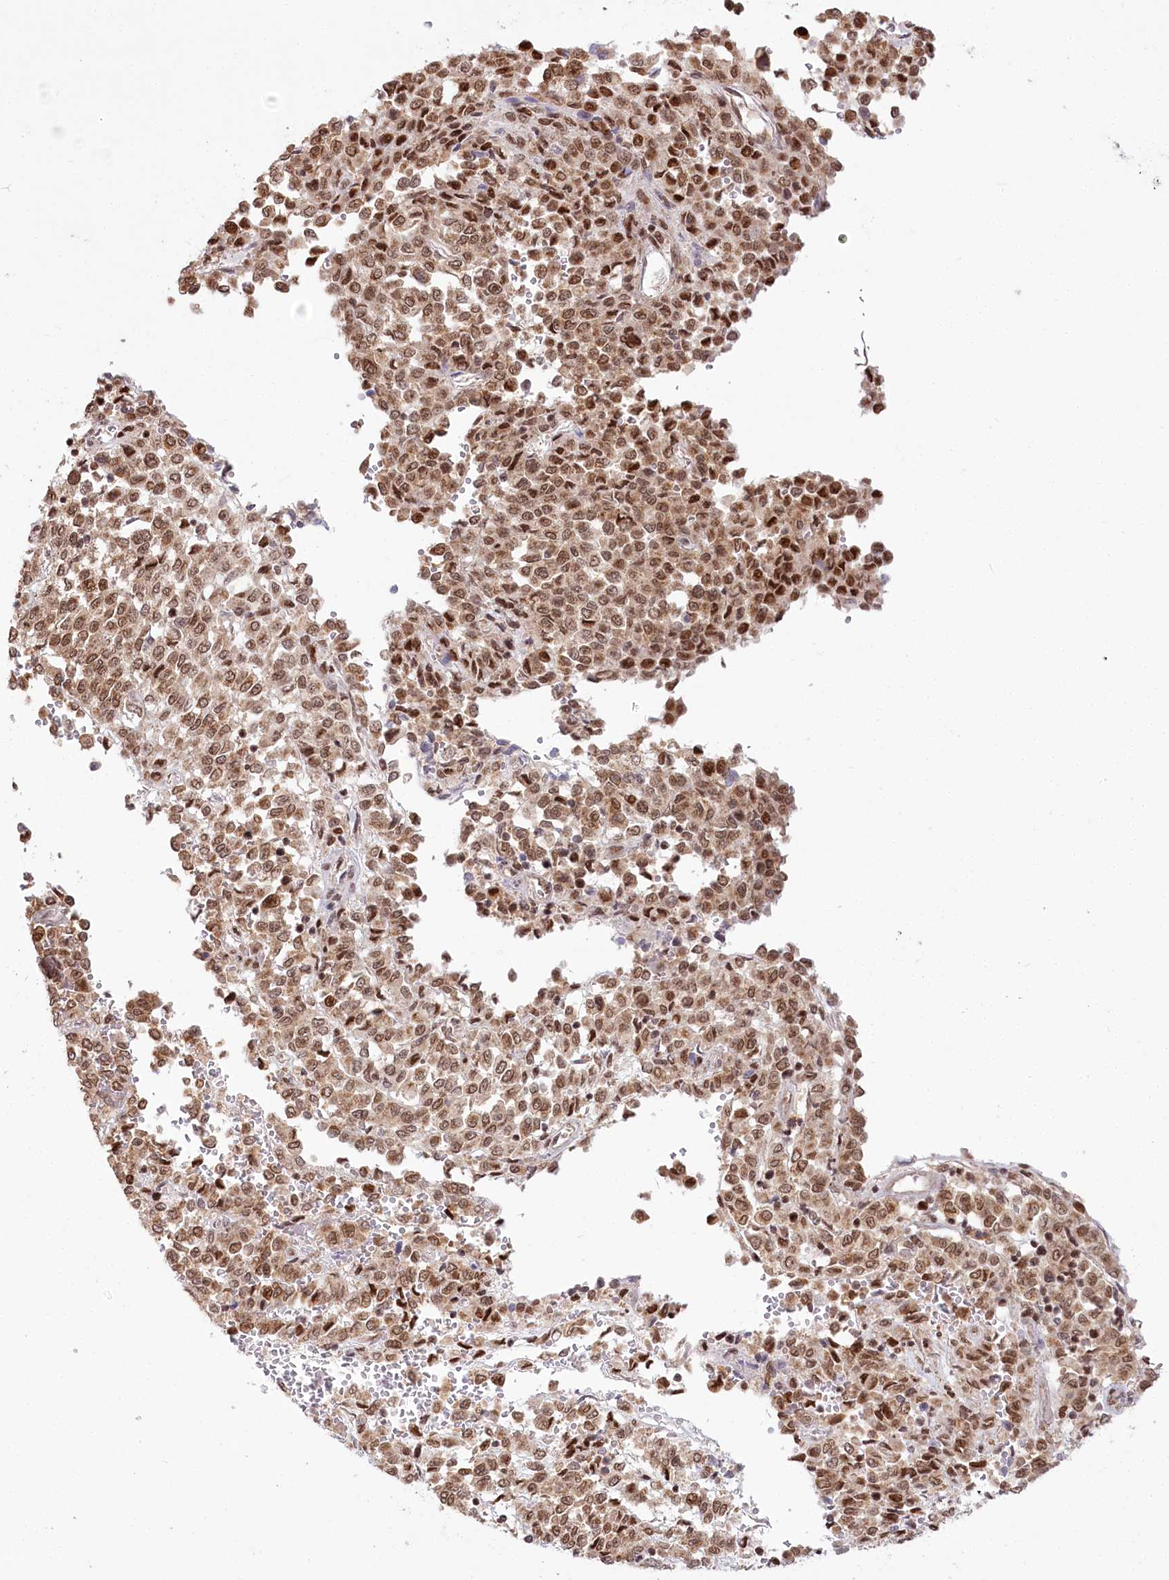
{"staining": {"intensity": "moderate", "quantity": ">75%", "location": "cytoplasmic/membranous,nuclear"}, "tissue": "melanoma", "cell_type": "Tumor cells", "image_type": "cancer", "snomed": [{"axis": "morphology", "description": "Malignant melanoma, Metastatic site"}, {"axis": "topography", "description": "Pancreas"}], "caption": "Malignant melanoma (metastatic site) stained with a protein marker exhibits moderate staining in tumor cells.", "gene": "PYURF", "patient": {"sex": "female", "age": 30}}